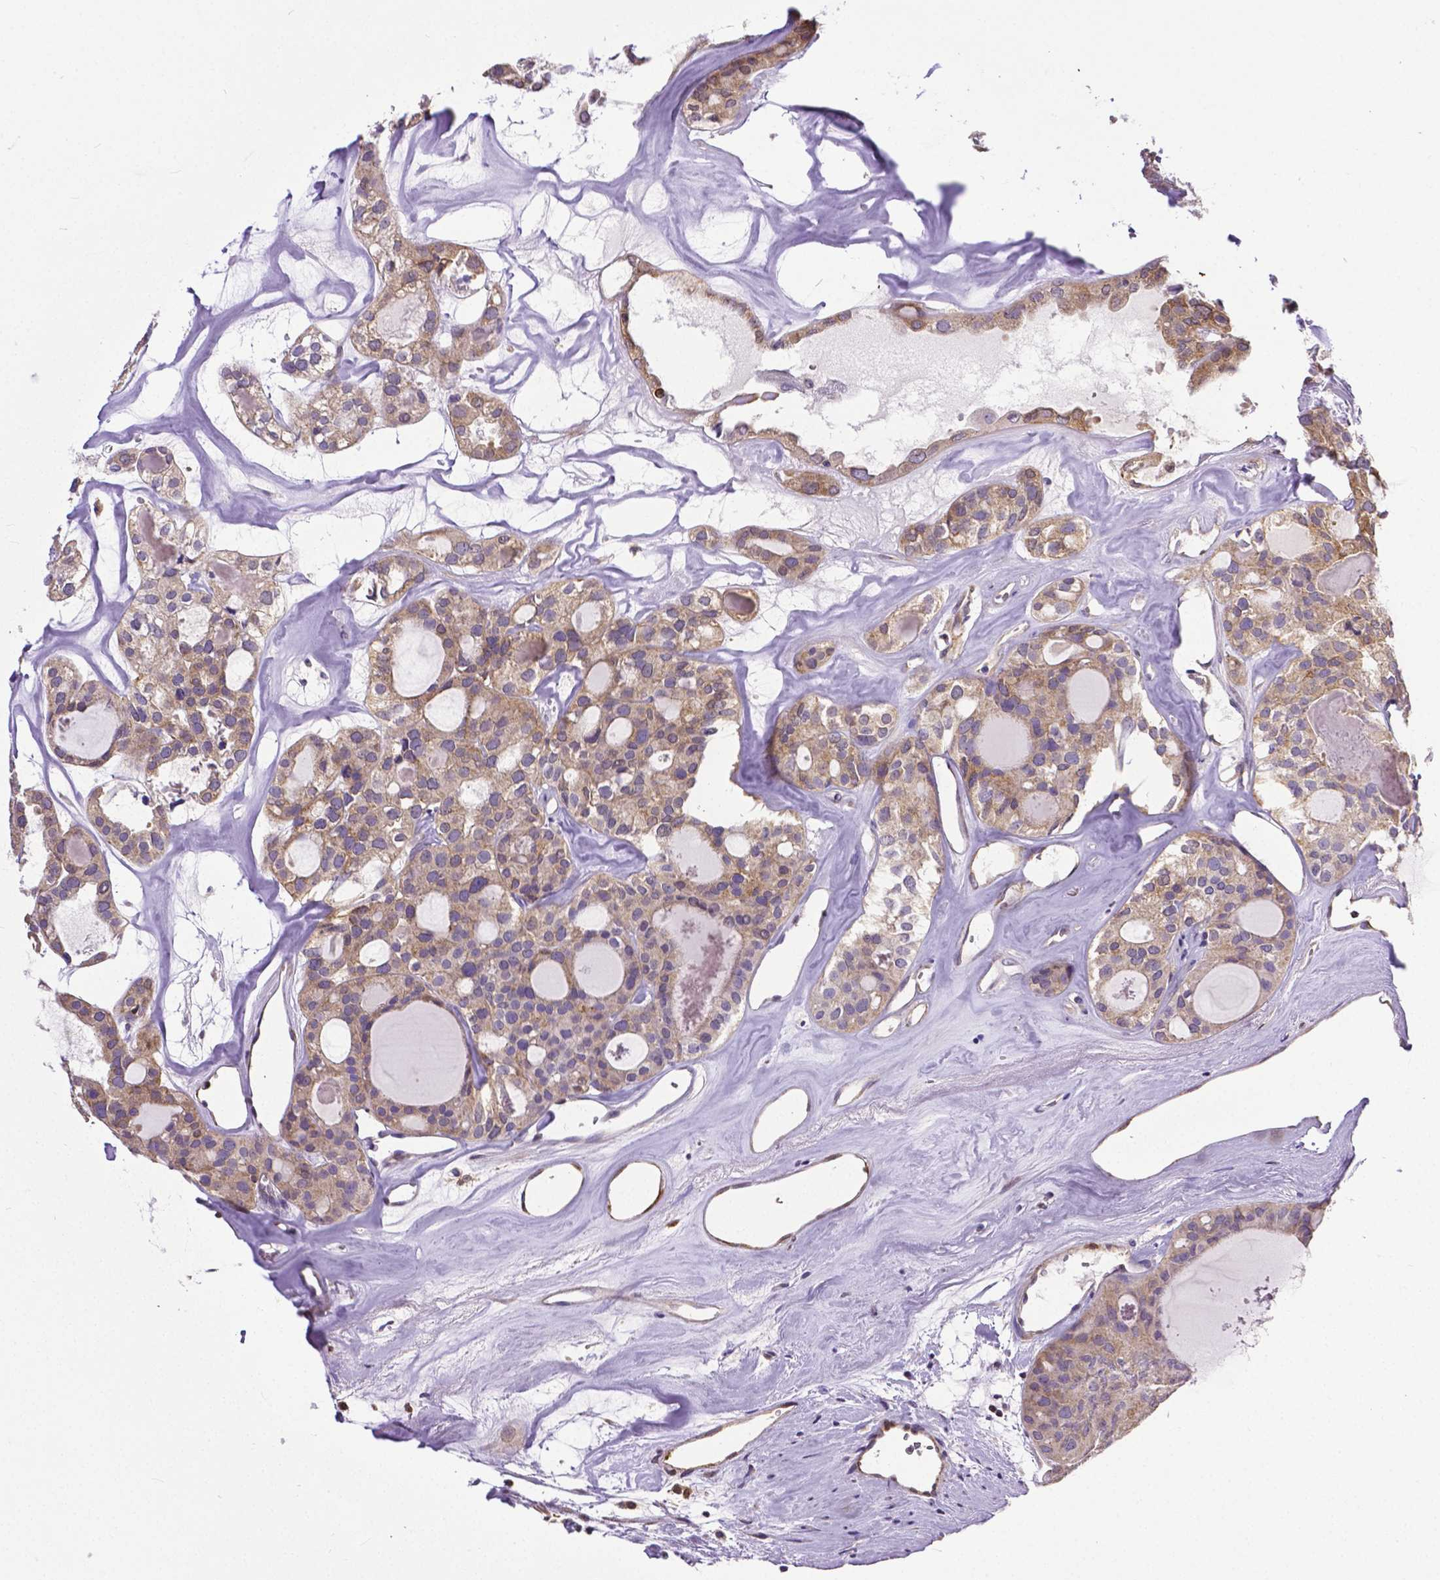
{"staining": {"intensity": "moderate", "quantity": "25%-75%", "location": "cytoplasmic/membranous"}, "tissue": "thyroid cancer", "cell_type": "Tumor cells", "image_type": "cancer", "snomed": [{"axis": "morphology", "description": "Follicular adenoma carcinoma, NOS"}, {"axis": "topography", "description": "Thyroid gland"}], "caption": "The image reveals staining of thyroid follicular adenoma carcinoma, revealing moderate cytoplasmic/membranous protein staining (brown color) within tumor cells. Immunohistochemistry (ihc) stains the protein of interest in brown and the nuclei are stained blue.", "gene": "MCL1", "patient": {"sex": "male", "age": 75}}